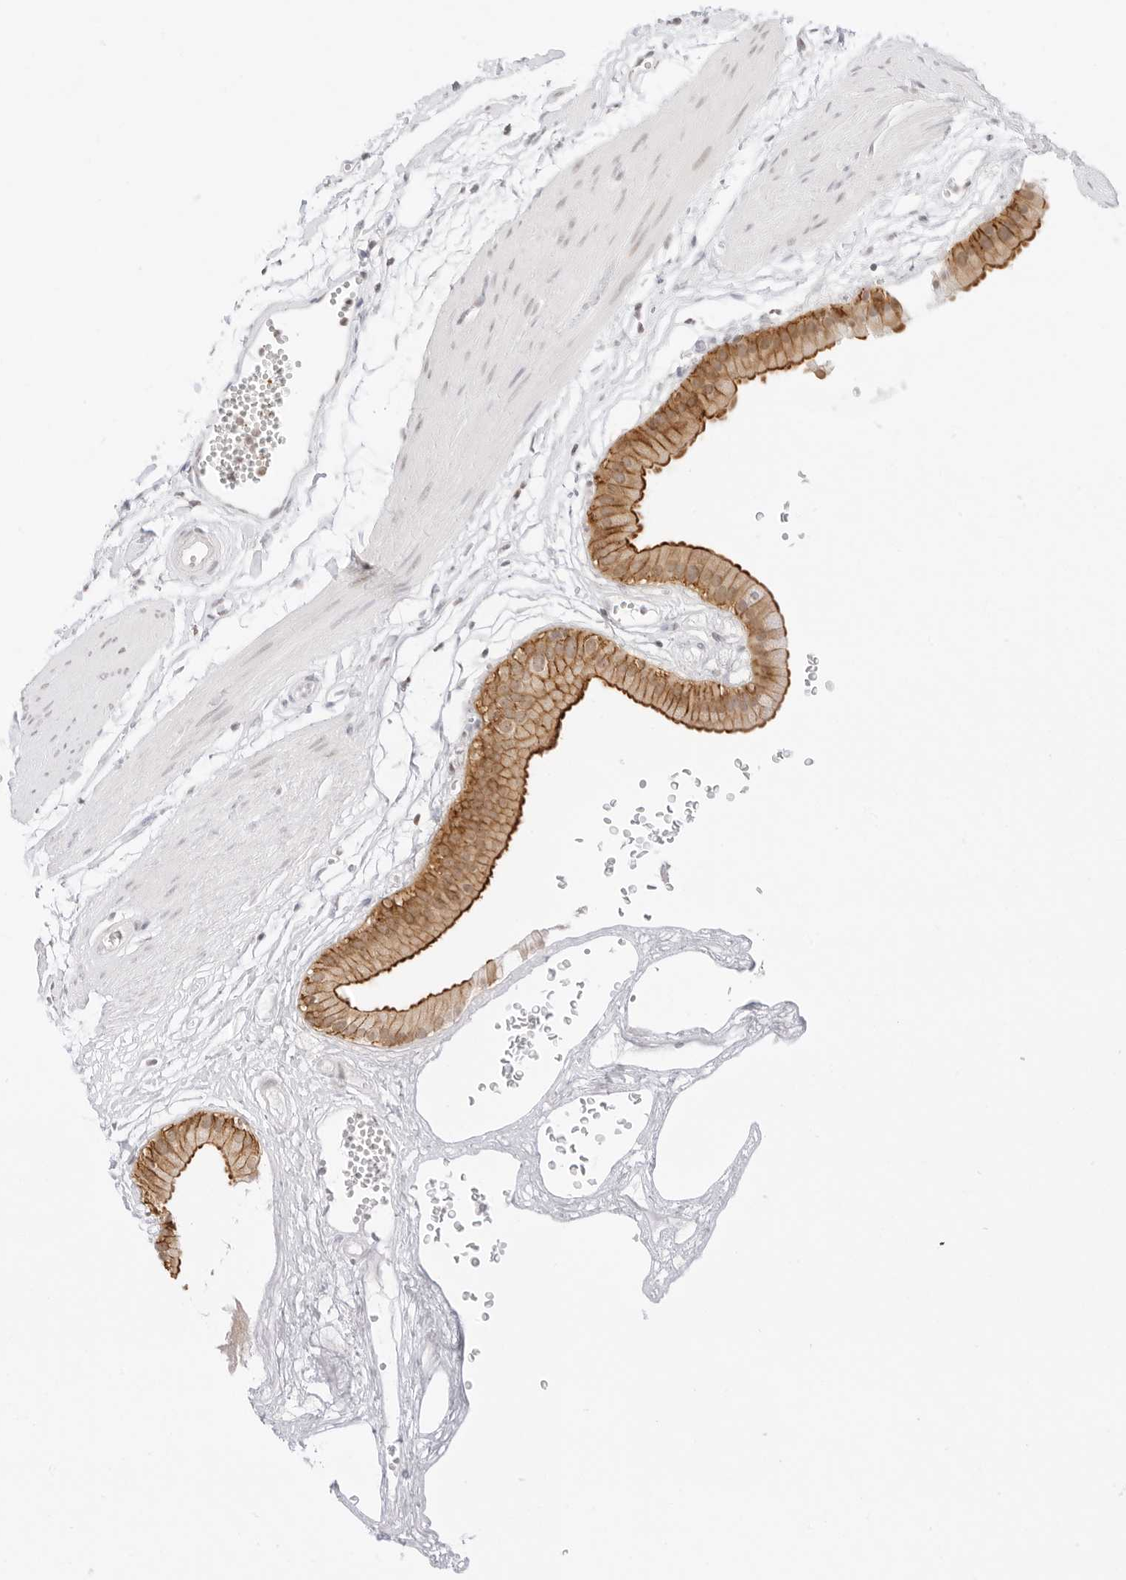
{"staining": {"intensity": "strong", "quantity": ">75%", "location": "cytoplasmic/membranous"}, "tissue": "gallbladder", "cell_type": "Glandular cells", "image_type": "normal", "snomed": [{"axis": "morphology", "description": "Normal tissue, NOS"}, {"axis": "topography", "description": "Gallbladder"}], "caption": "Benign gallbladder reveals strong cytoplasmic/membranous expression in approximately >75% of glandular cells, visualized by immunohistochemistry.", "gene": "GNAS", "patient": {"sex": "female", "age": 64}}